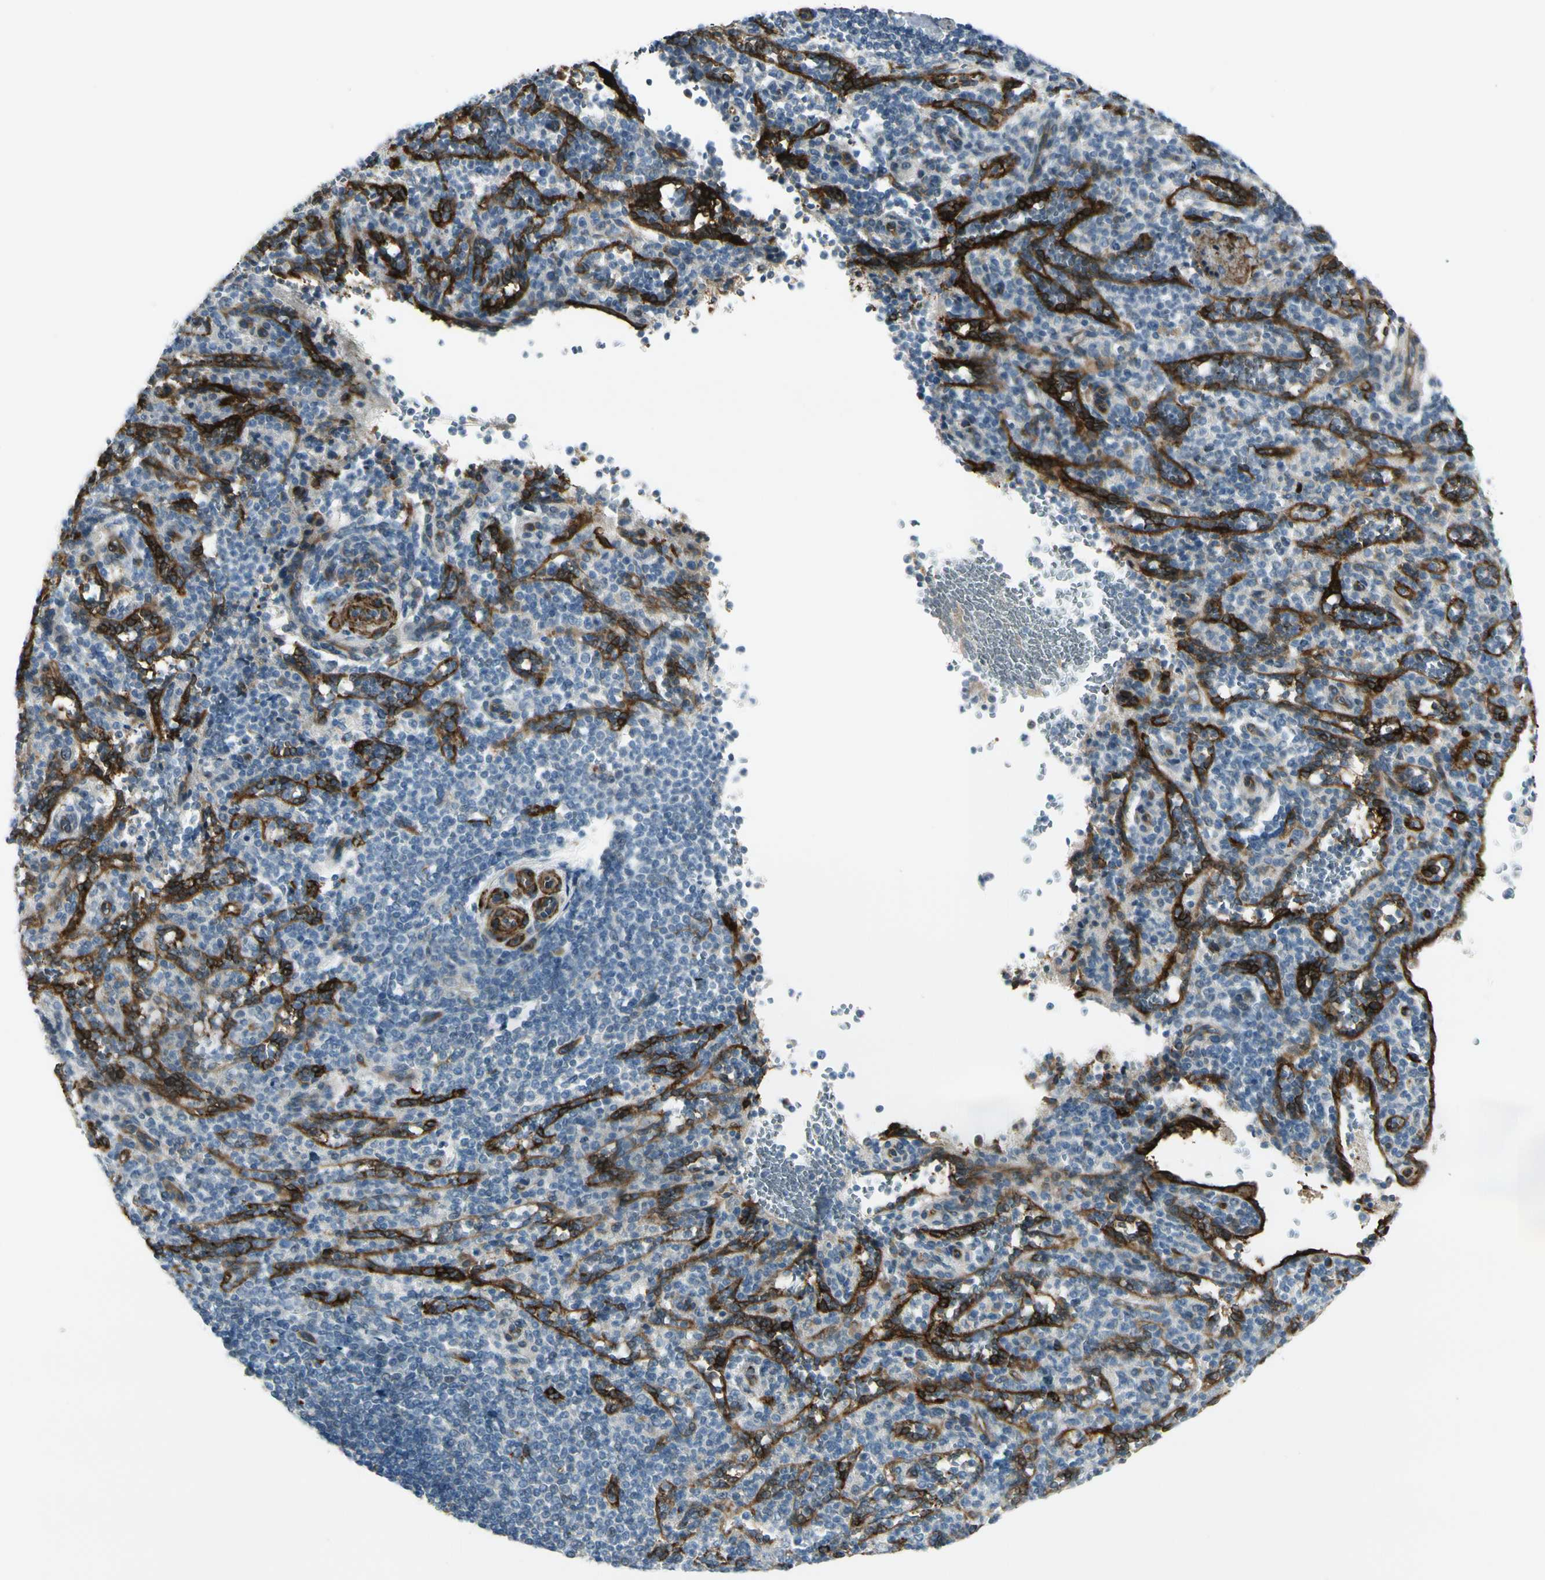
{"staining": {"intensity": "negative", "quantity": "none", "location": "none"}, "tissue": "spleen", "cell_type": "Cells in red pulp", "image_type": "normal", "snomed": [{"axis": "morphology", "description": "Normal tissue, NOS"}, {"axis": "topography", "description": "Spleen"}], "caption": "Immunohistochemistry (IHC) histopathology image of benign spleen: spleen stained with DAB (3,3'-diaminobenzidine) shows no significant protein staining in cells in red pulp.", "gene": "MCAM", "patient": {"sex": "female", "age": 74}}